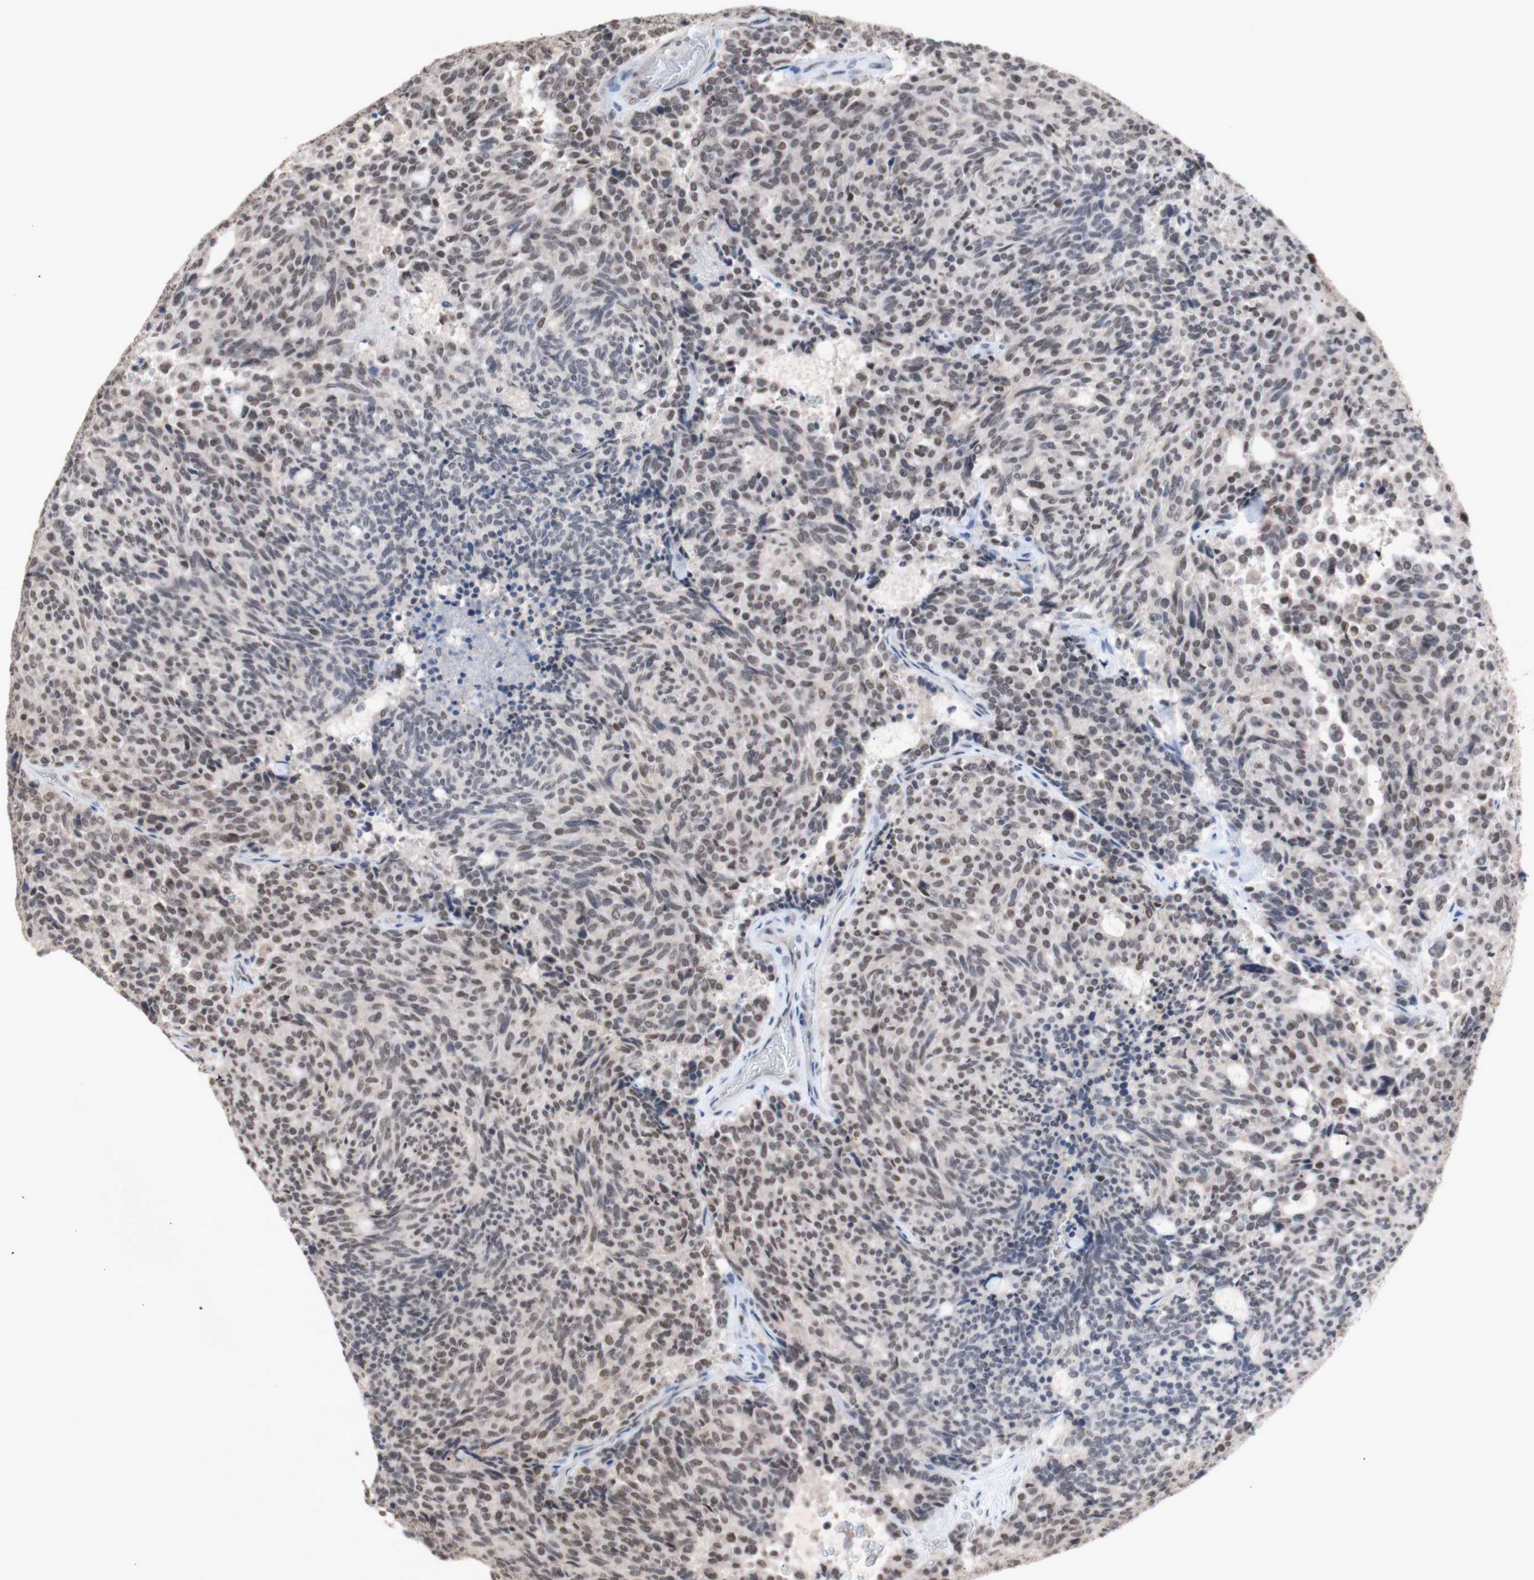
{"staining": {"intensity": "weak", "quantity": ">75%", "location": "nuclear"}, "tissue": "carcinoid", "cell_type": "Tumor cells", "image_type": "cancer", "snomed": [{"axis": "morphology", "description": "Carcinoid, malignant, NOS"}, {"axis": "topography", "description": "Pancreas"}], "caption": "High-magnification brightfield microscopy of malignant carcinoid stained with DAB (brown) and counterstained with hematoxylin (blue). tumor cells exhibit weak nuclear staining is identified in about>75% of cells.", "gene": "SFPQ", "patient": {"sex": "female", "age": 54}}